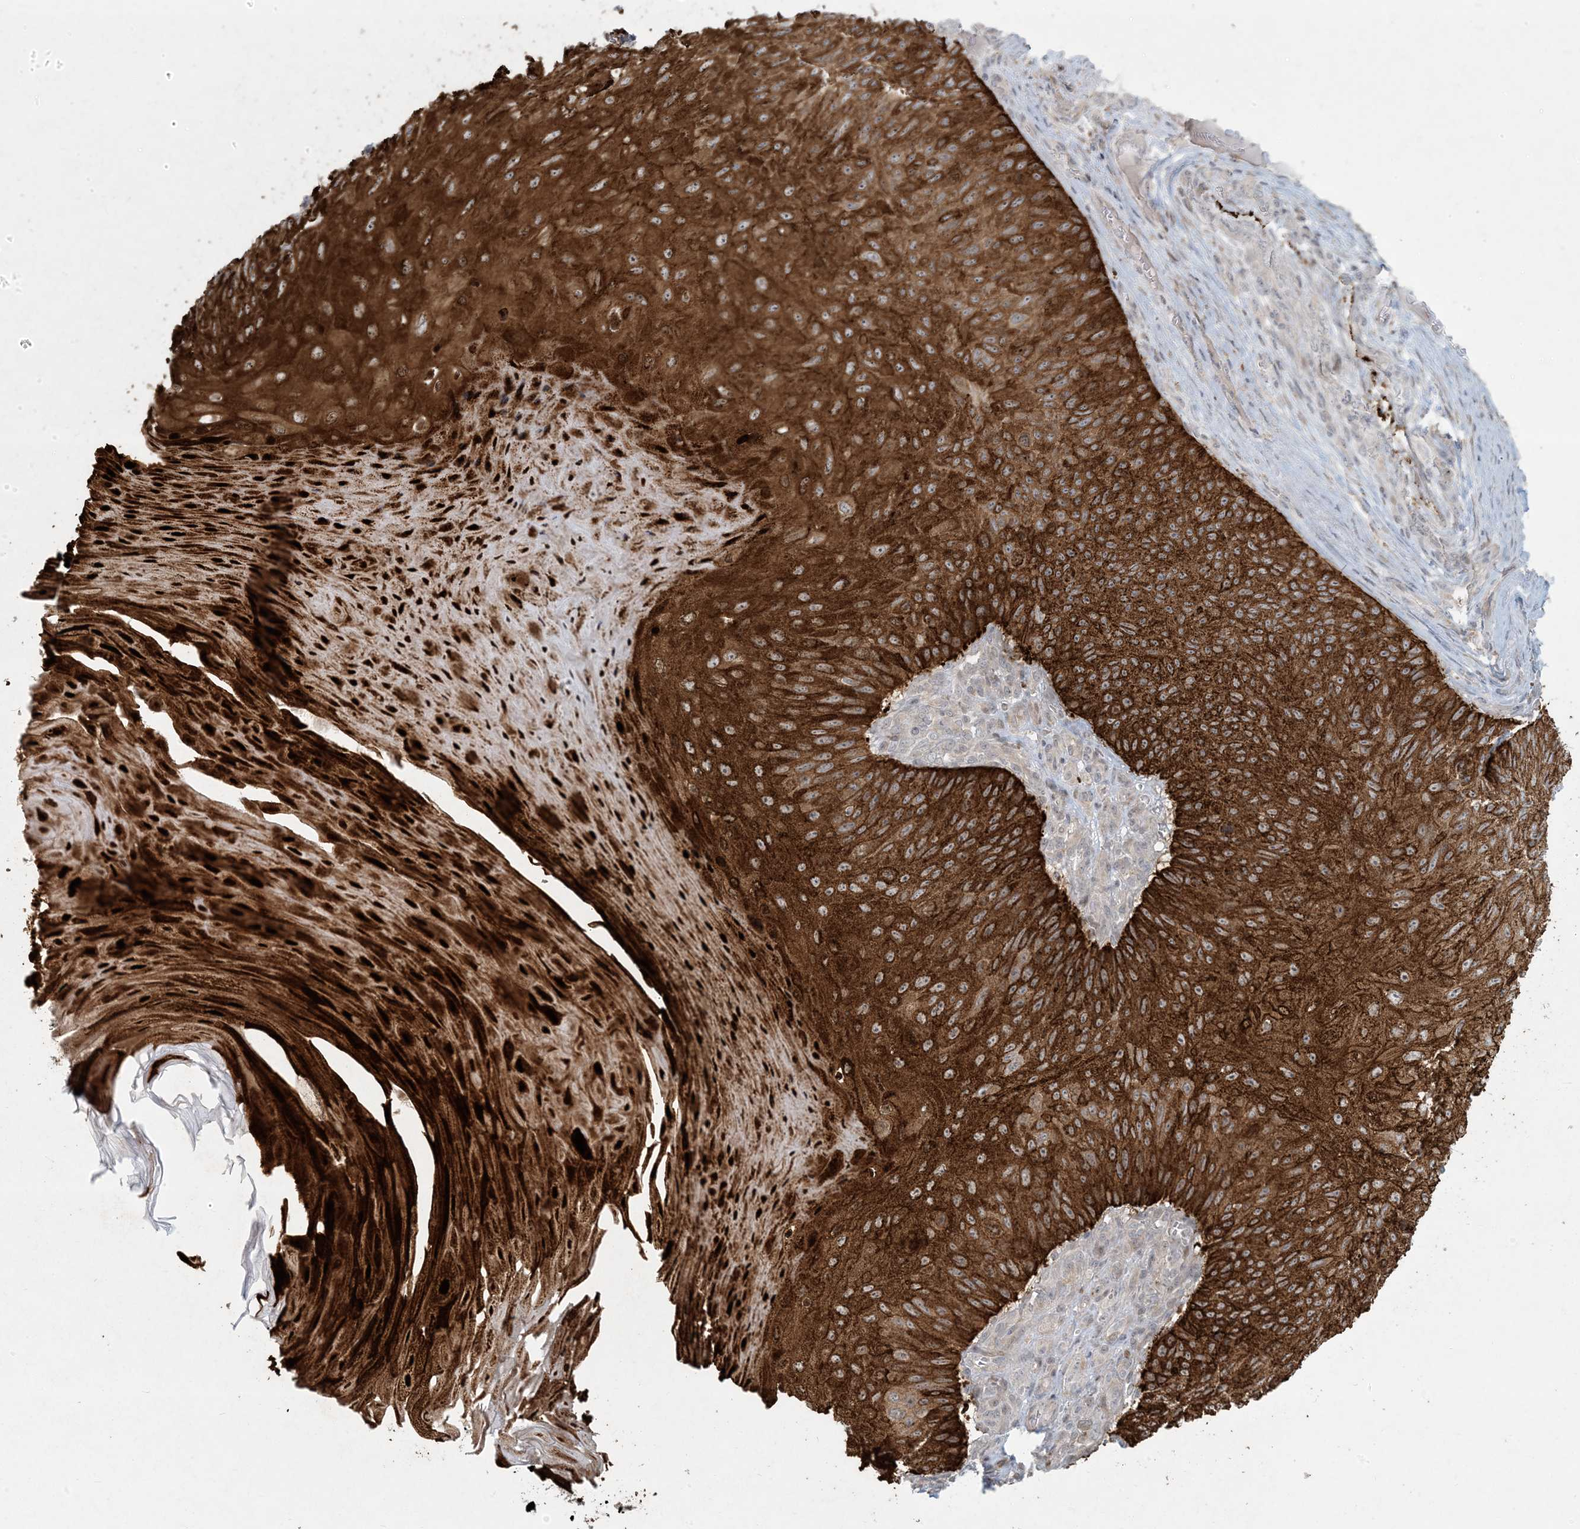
{"staining": {"intensity": "strong", "quantity": ">75%", "location": "cytoplasmic/membranous"}, "tissue": "skin cancer", "cell_type": "Tumor cells", "image_type": "cancer", "snomed": [{"axis": "morphology", "description": "Squamous cell carcinoma, NOS"}, {"axis": "topography", "description": "Skin"}], "caption": "Protein staining demonstrates strong cytoplasmic/membranous staining in about >75% of tumor cells in skin squamous cell carcinoma. (Brightfield microscopy of DAB IHC at high magnification).", "gene": "BCORL1", "patient": {"sex": "female", "age": 88}}